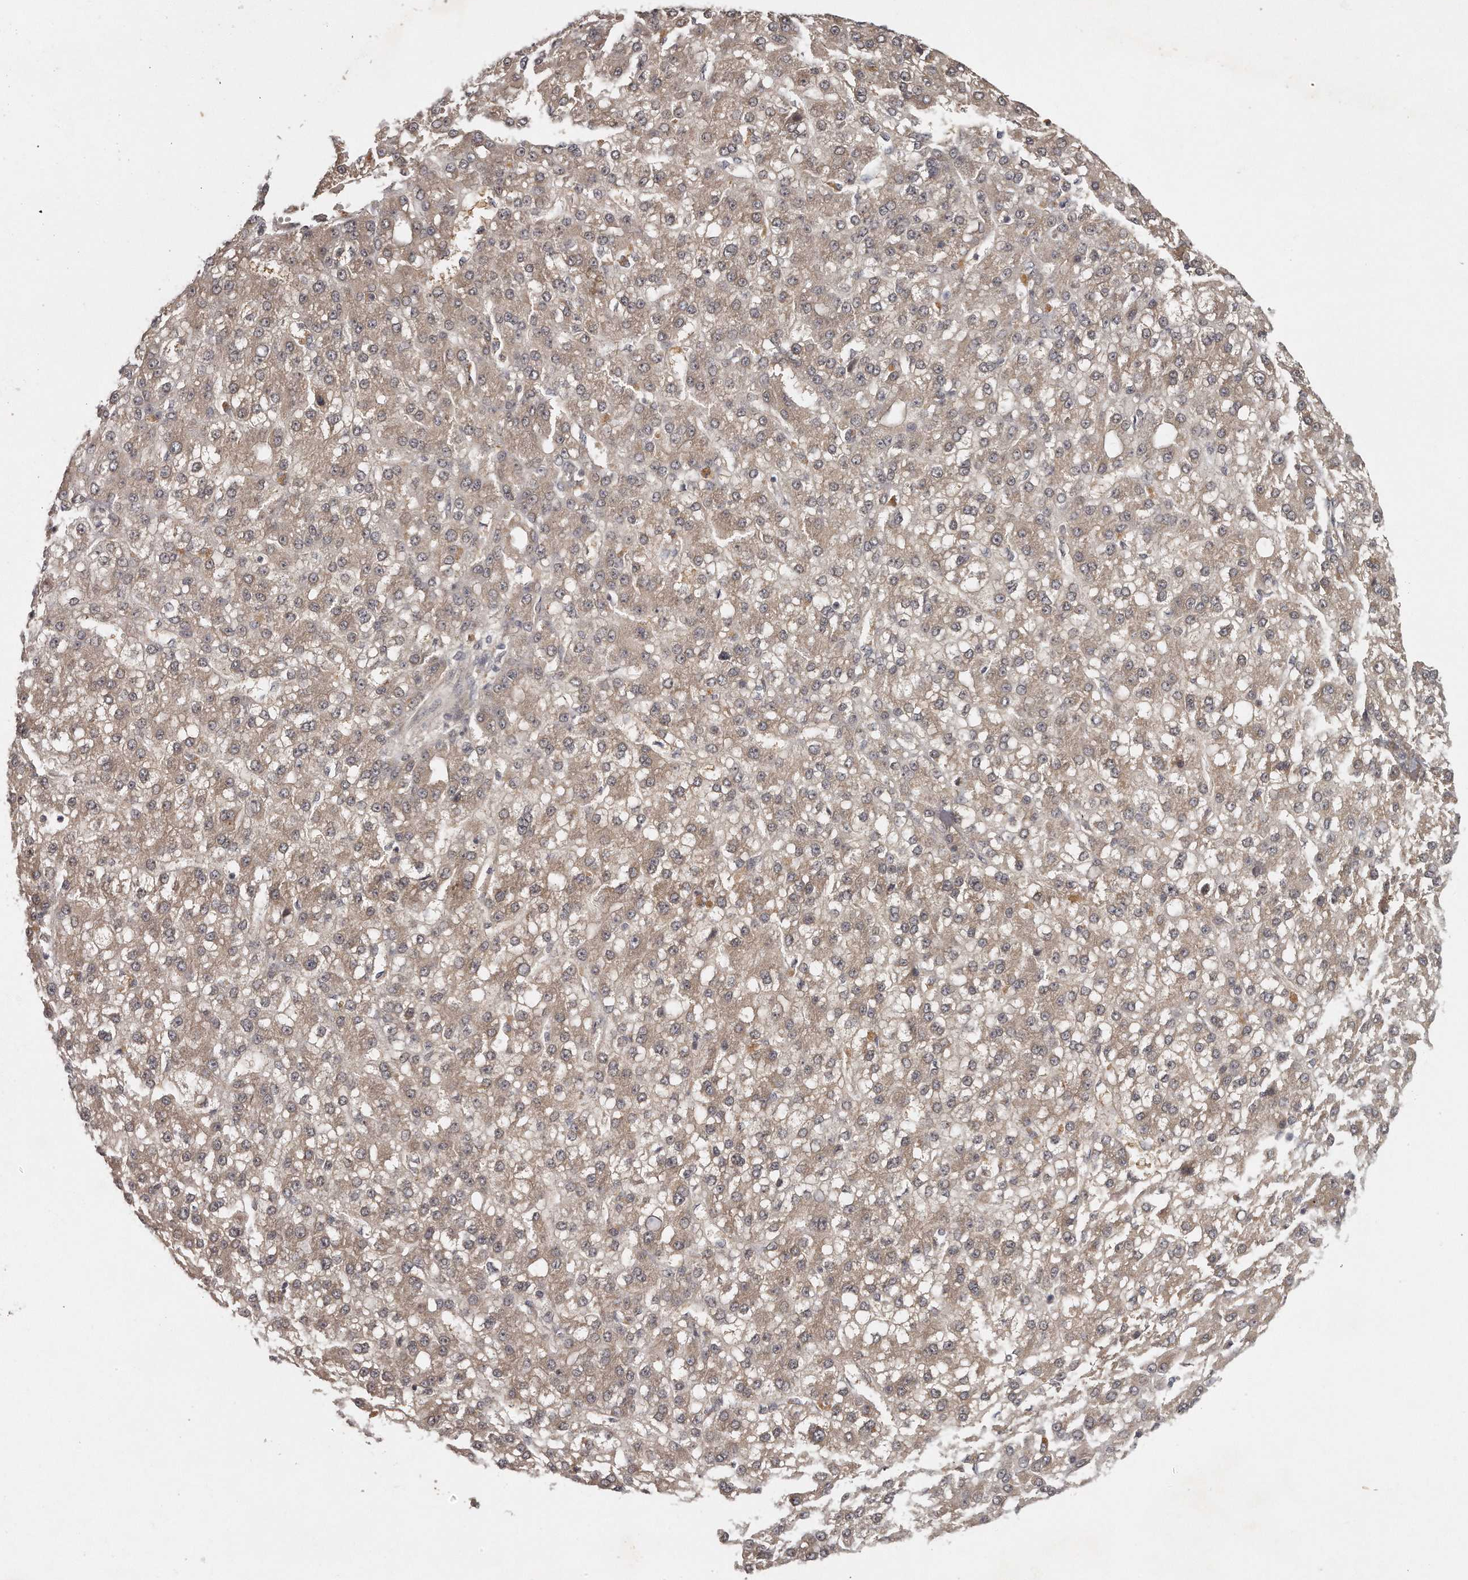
{"staining": {"intensity": "moderate", "quantity": ">75%", "location": "cytoplasmic/membranous"}, "tissue": "liver cancer", "cell_type": "Tumor cells", "image_type": "cancer", "snomed": [{"axis": "morphology", "description": "Carcinoma, Hepatocellular, NOS"}, {"axis": "topography", "description": "Liver"}], "caption": "Protein analysis of hepatocellular carcinoma (liver) tissue demonstrates moderate cytoplasmic/membranous staining in about >75% of tumor cells.", "gene": "GGCT", "patient": {"sex": "male", "age": 67}}